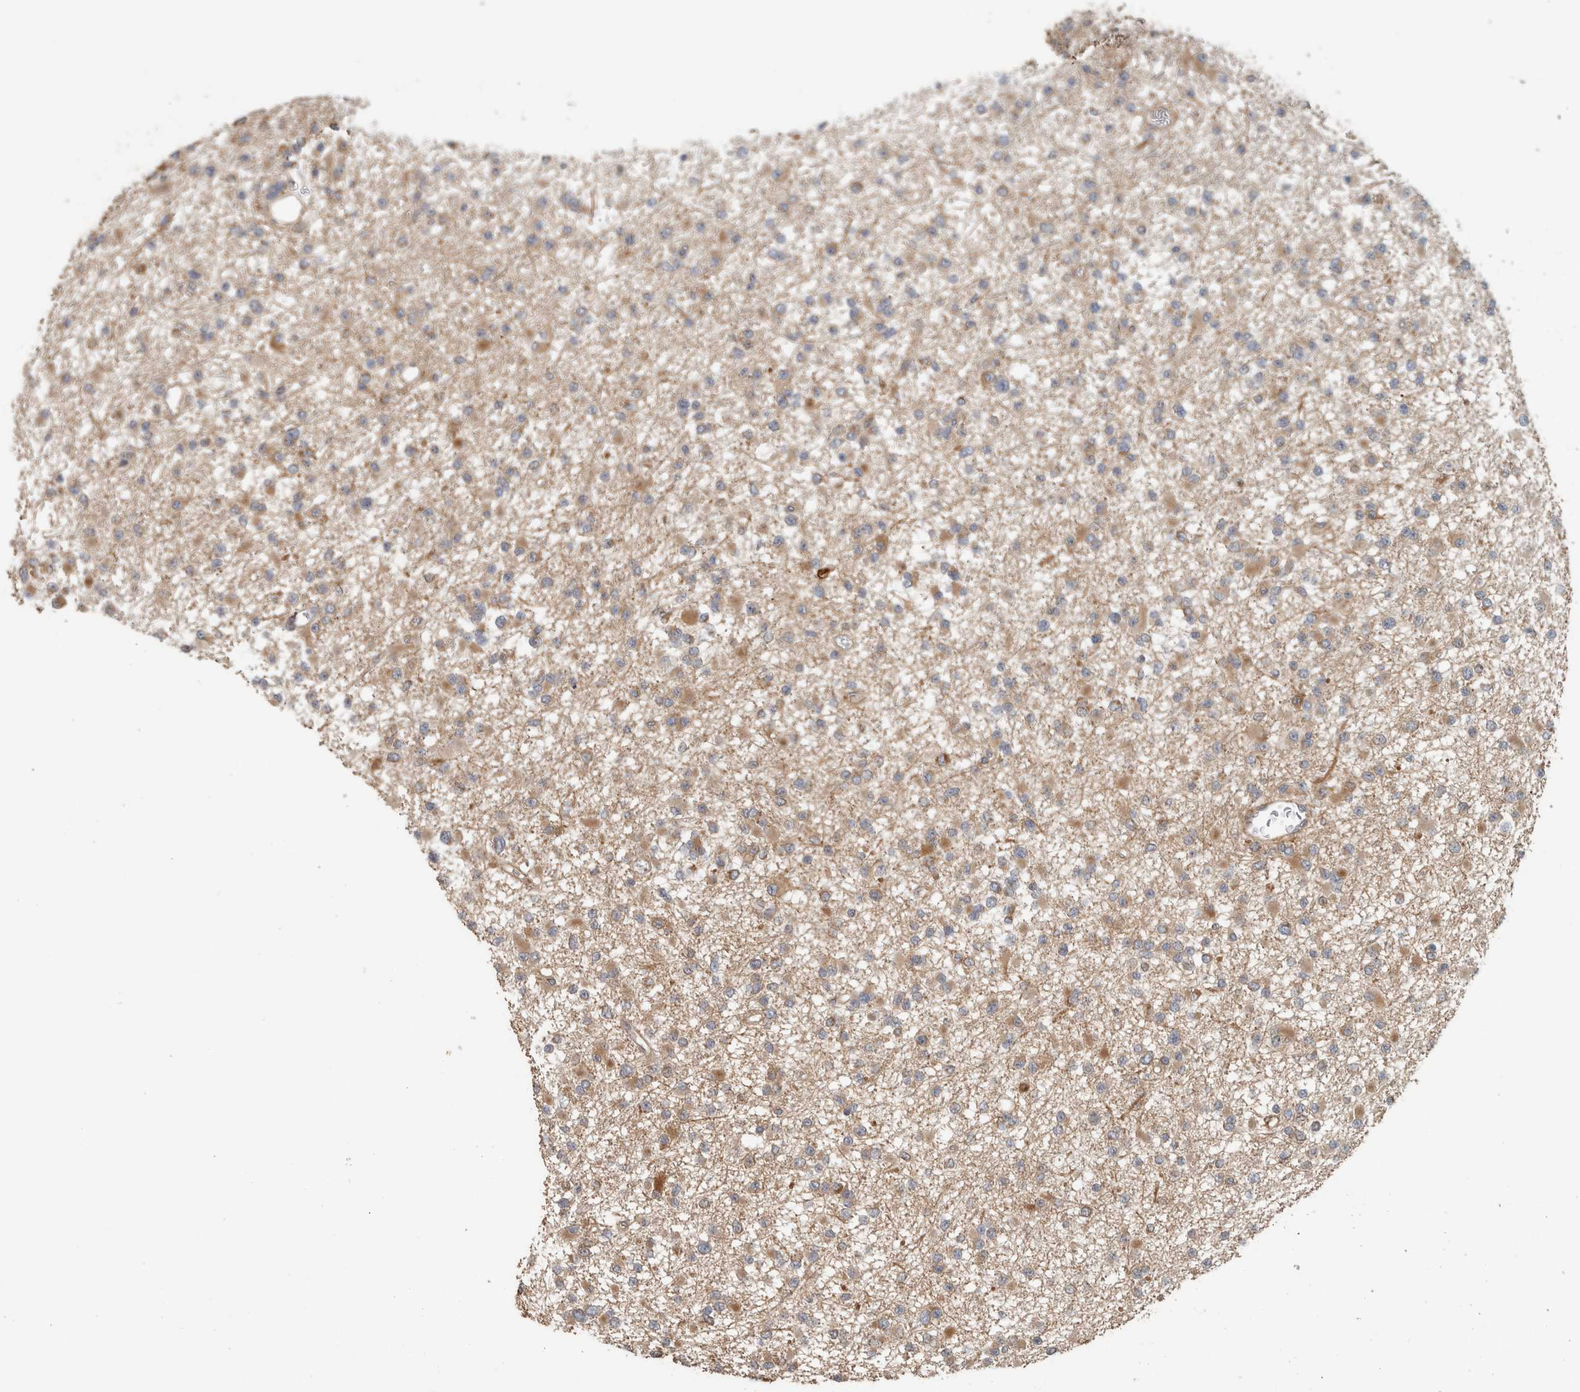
{"staining": {"intensity": "weak", "quantity": ">75%", "location": "cytoplasmic/membranous"}, "tissue": "glioma", "cell_type": "Tumor cells", "image_type": "cancer", "snomed": [{"axis": "morphology", "description": "Glioma, malignant, Low grade"}, {"axis": "topography", "description": "Brain"}], "caption": "There is low levels of weak cytoplasmic/membranous expression in tumor cells of glioma, as demonstrated by immunohistochemical staining (brown color).", "gene": "SIPA1L2", "patient": {"sex": "female", "age": 22}}